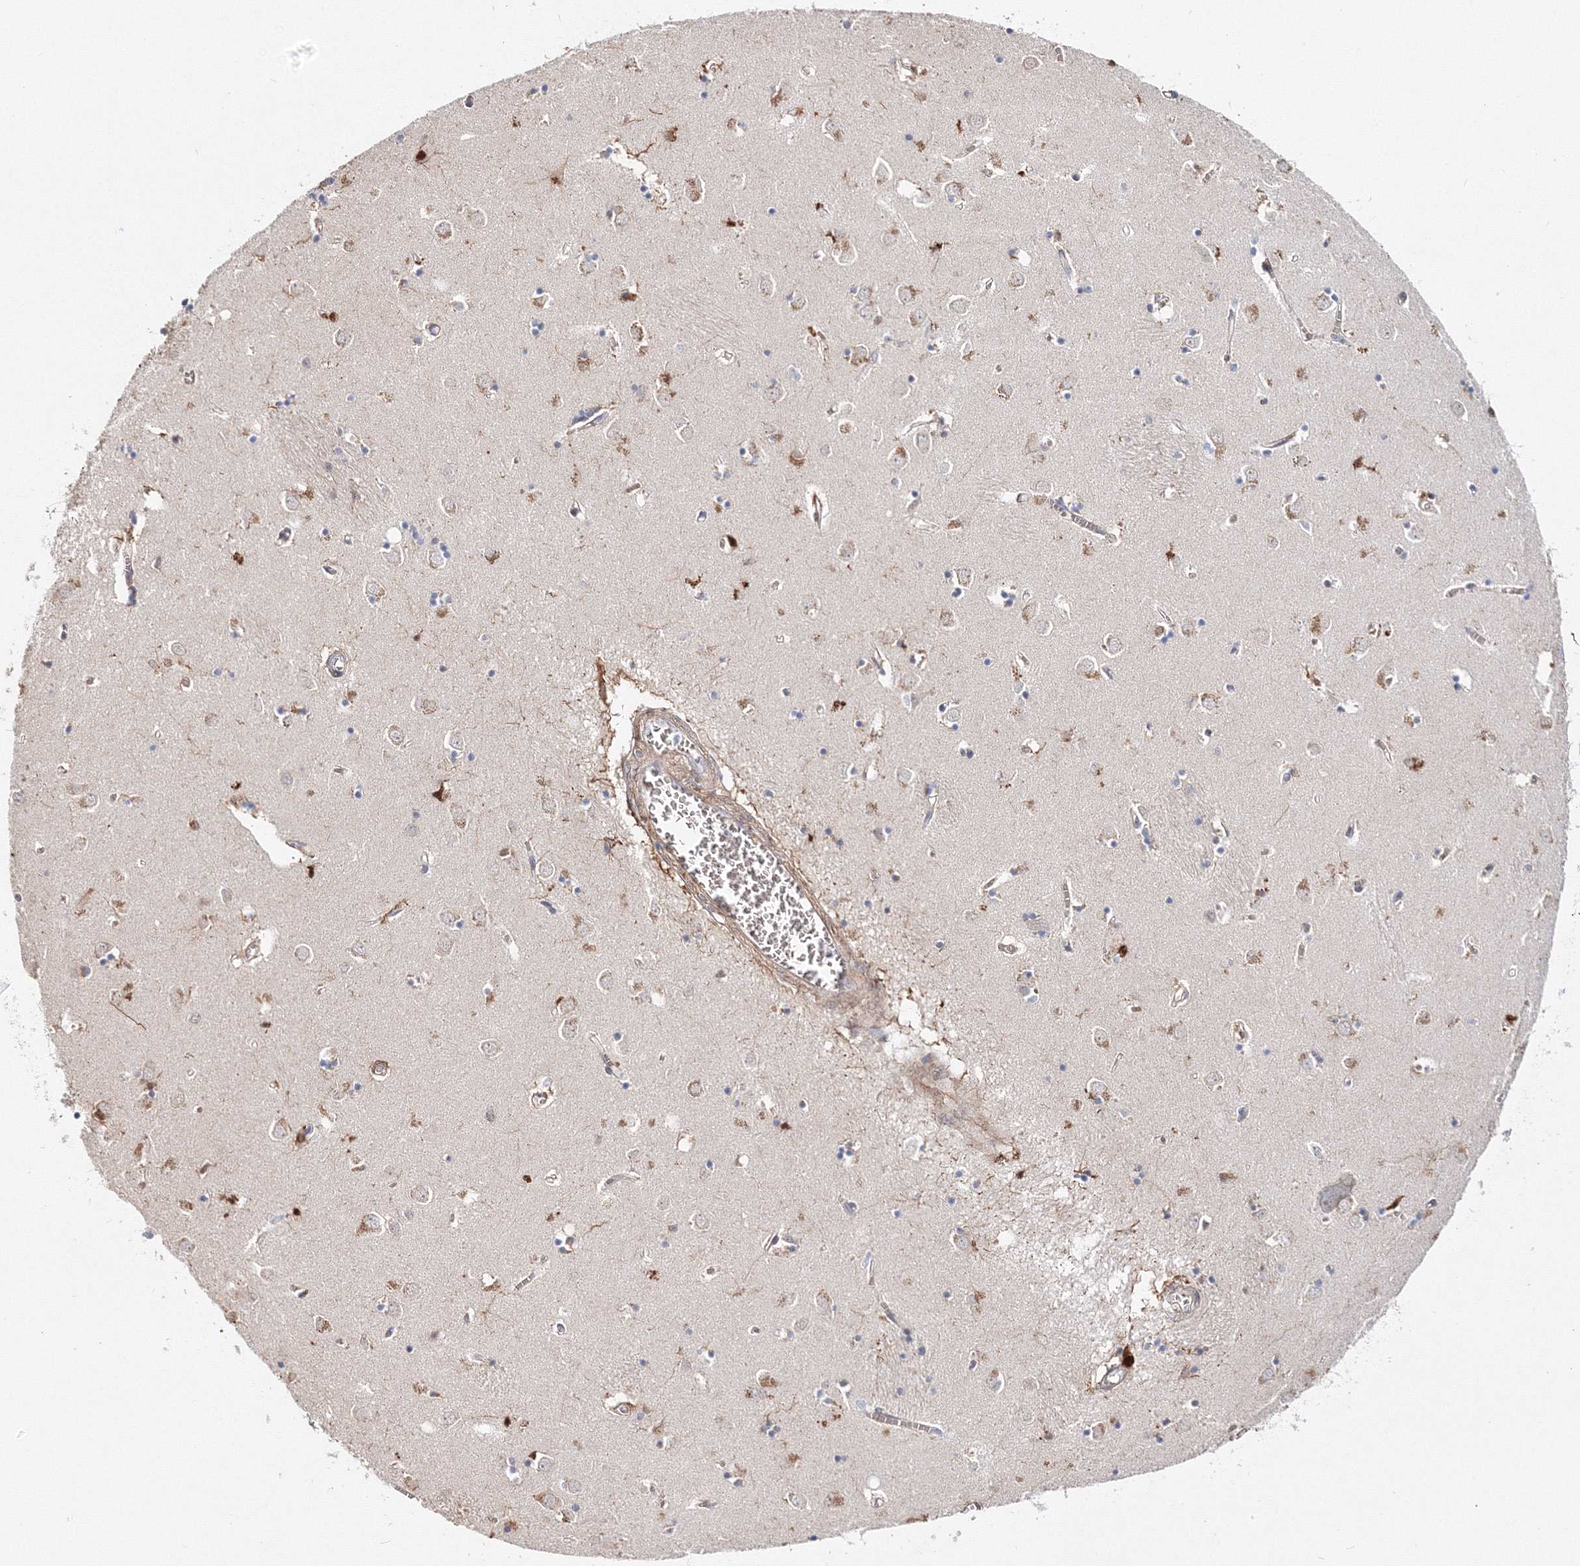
{"staining": {"intensity": "weak", "quantity": "<25%", "location": "cytoplasmic/membranous"}, "tissue": "caudate", "cell_type": "Glial cells", "image_type": "normal", "snomed": [{"axis": "morphology", "description": "Normal tissue, NOS"}, {"axis": "topography", "description": "Lateral ventricle wall"}], "caption": "Caudate was stained to show a protein in brown. There is no significant expression in glial cells. Nuclei are stained in blue.", "gene": "C11orf52", "patient": {"sex": "male", "age": 70}}